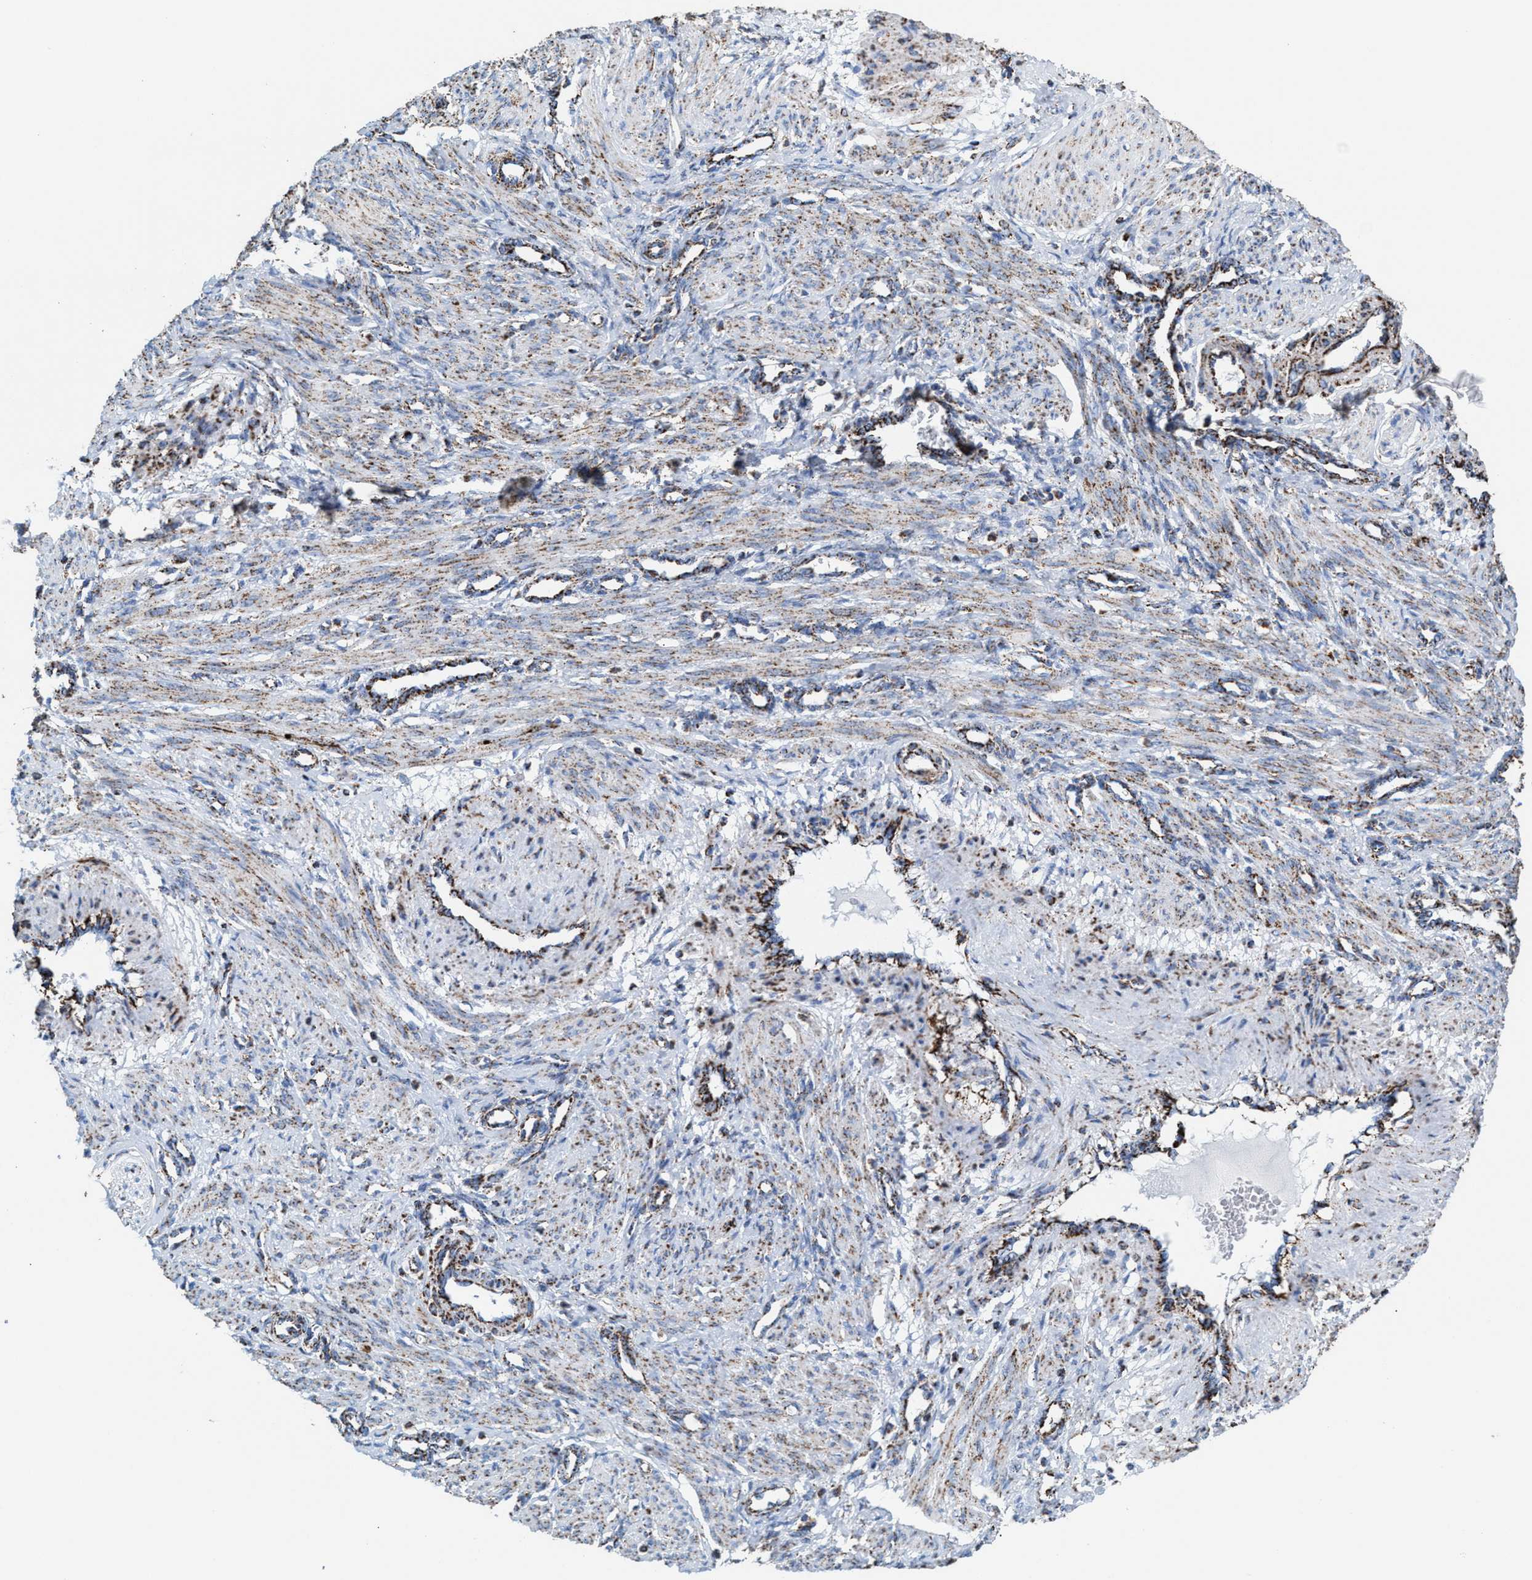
{"staining": {"intensity": "moderate", "quantity": ">75%", "location": "cytoplasmic/membranous"}, "tissue": "smooth muscle", "cell_type": "Smooth muscle cells", "image_type": "normal", "snomed": [{"axis": "morphology", "description": "Normal tissue, NOS"}, {"axis": "topography", "description": "Endometrium"}], "caption": "Immunohistochemical staining of unremarkable human smooth muscle reveals >75% levels of moderate cytoplasmic/membranous protein positivity in about >75% of smooth muscle cells.", "gene": "ECHS1", "patient": {"sex": "female", "age": 33}}